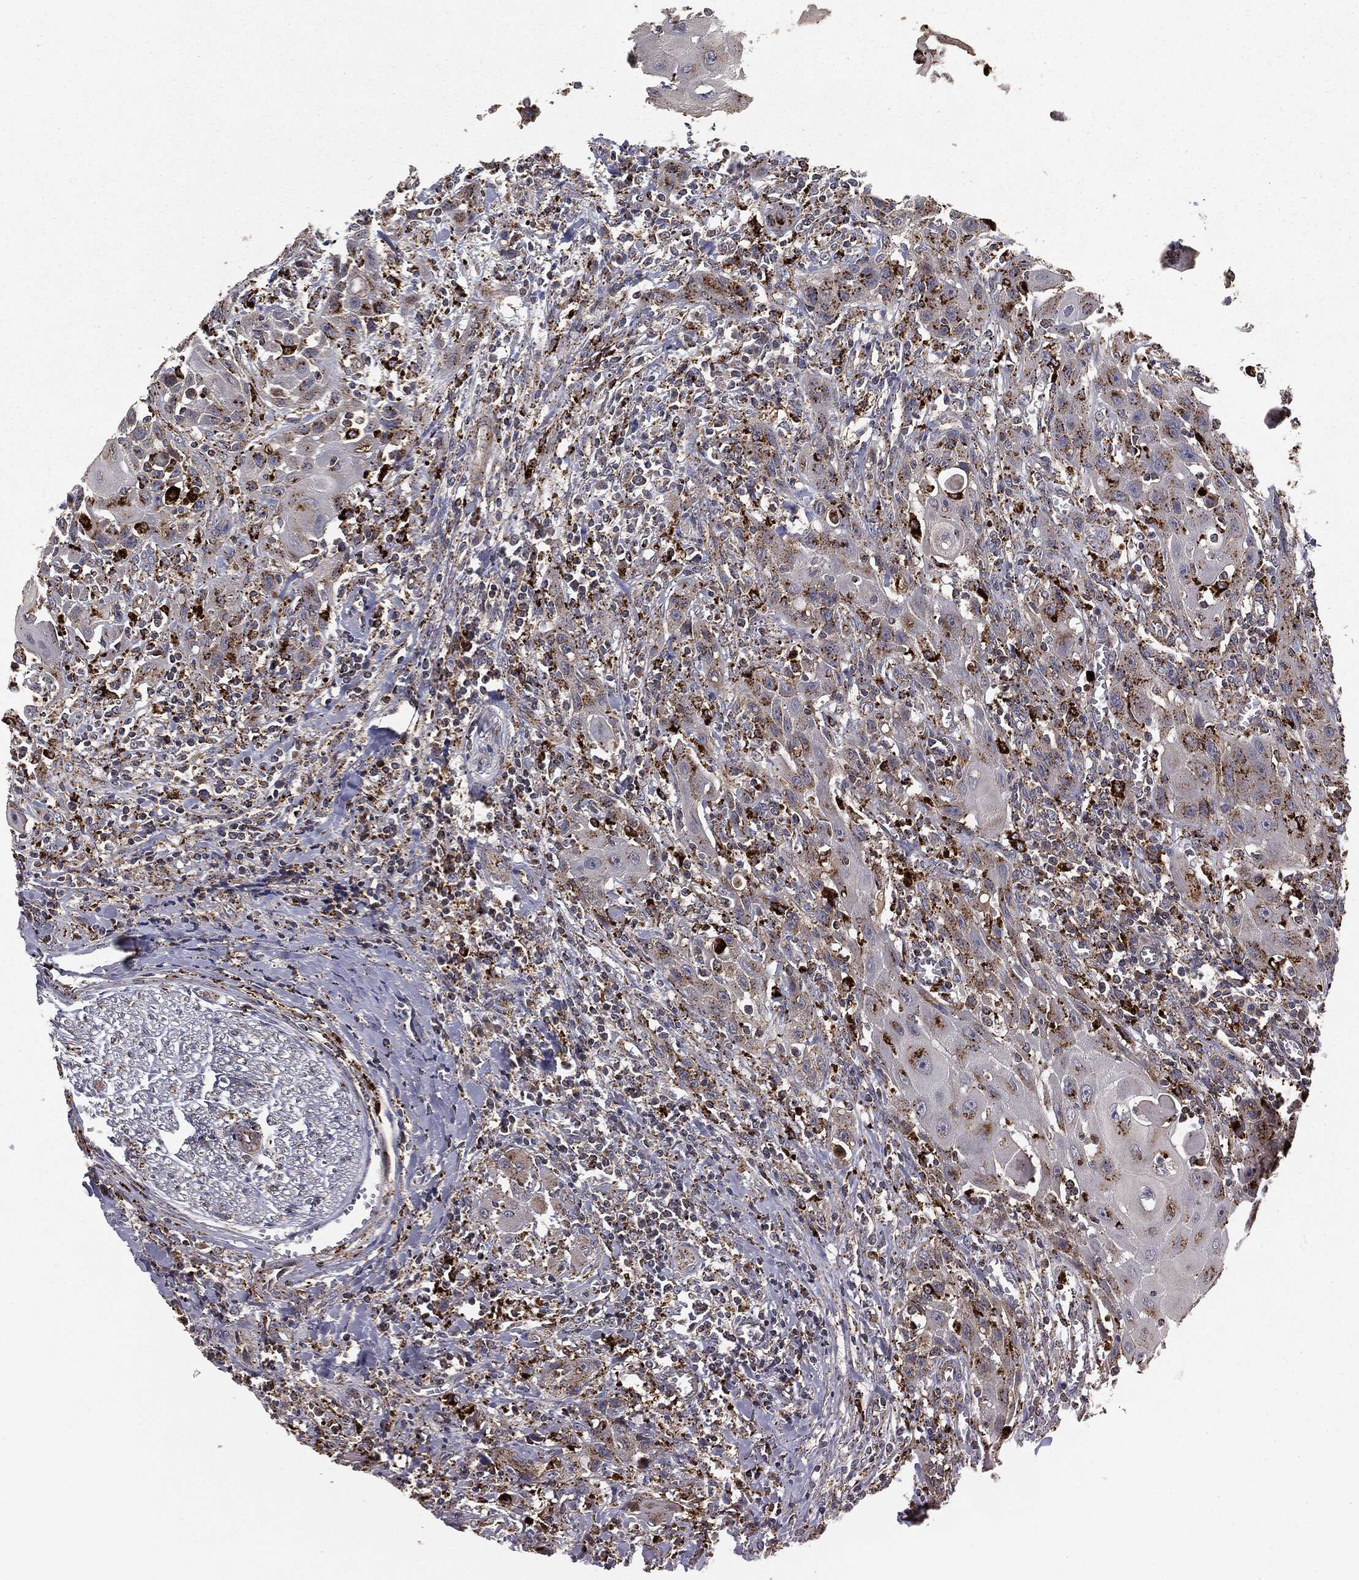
{"staining": {"intensity": "strong", "quantity": ">75%", "location": "cytoplasmic/membranous"}, "tissue": "head and neck cancer", "cell_type": "Tumor cells", "image_type": "cancer", "snomed": [{"axis": "morphology", "description": "Normal tissue, NOS"}, {"axis": "morphology", "description": "Squamous cell carcinoma, NOS"}, {"axis": "topography", "description": "Oral tissue"}, {"axis": "topography", "description": "Head-Neck"}], "caption": "A high amount of strong cytoplasmic/membranous staining is identified in approximately >75% of tumor cells in head and neck cancer tissue. (DAB IHC with brightfield microscopy, high magnification).", "gene": "CTSA", "patient": {"sex": "male", "age": 71}}